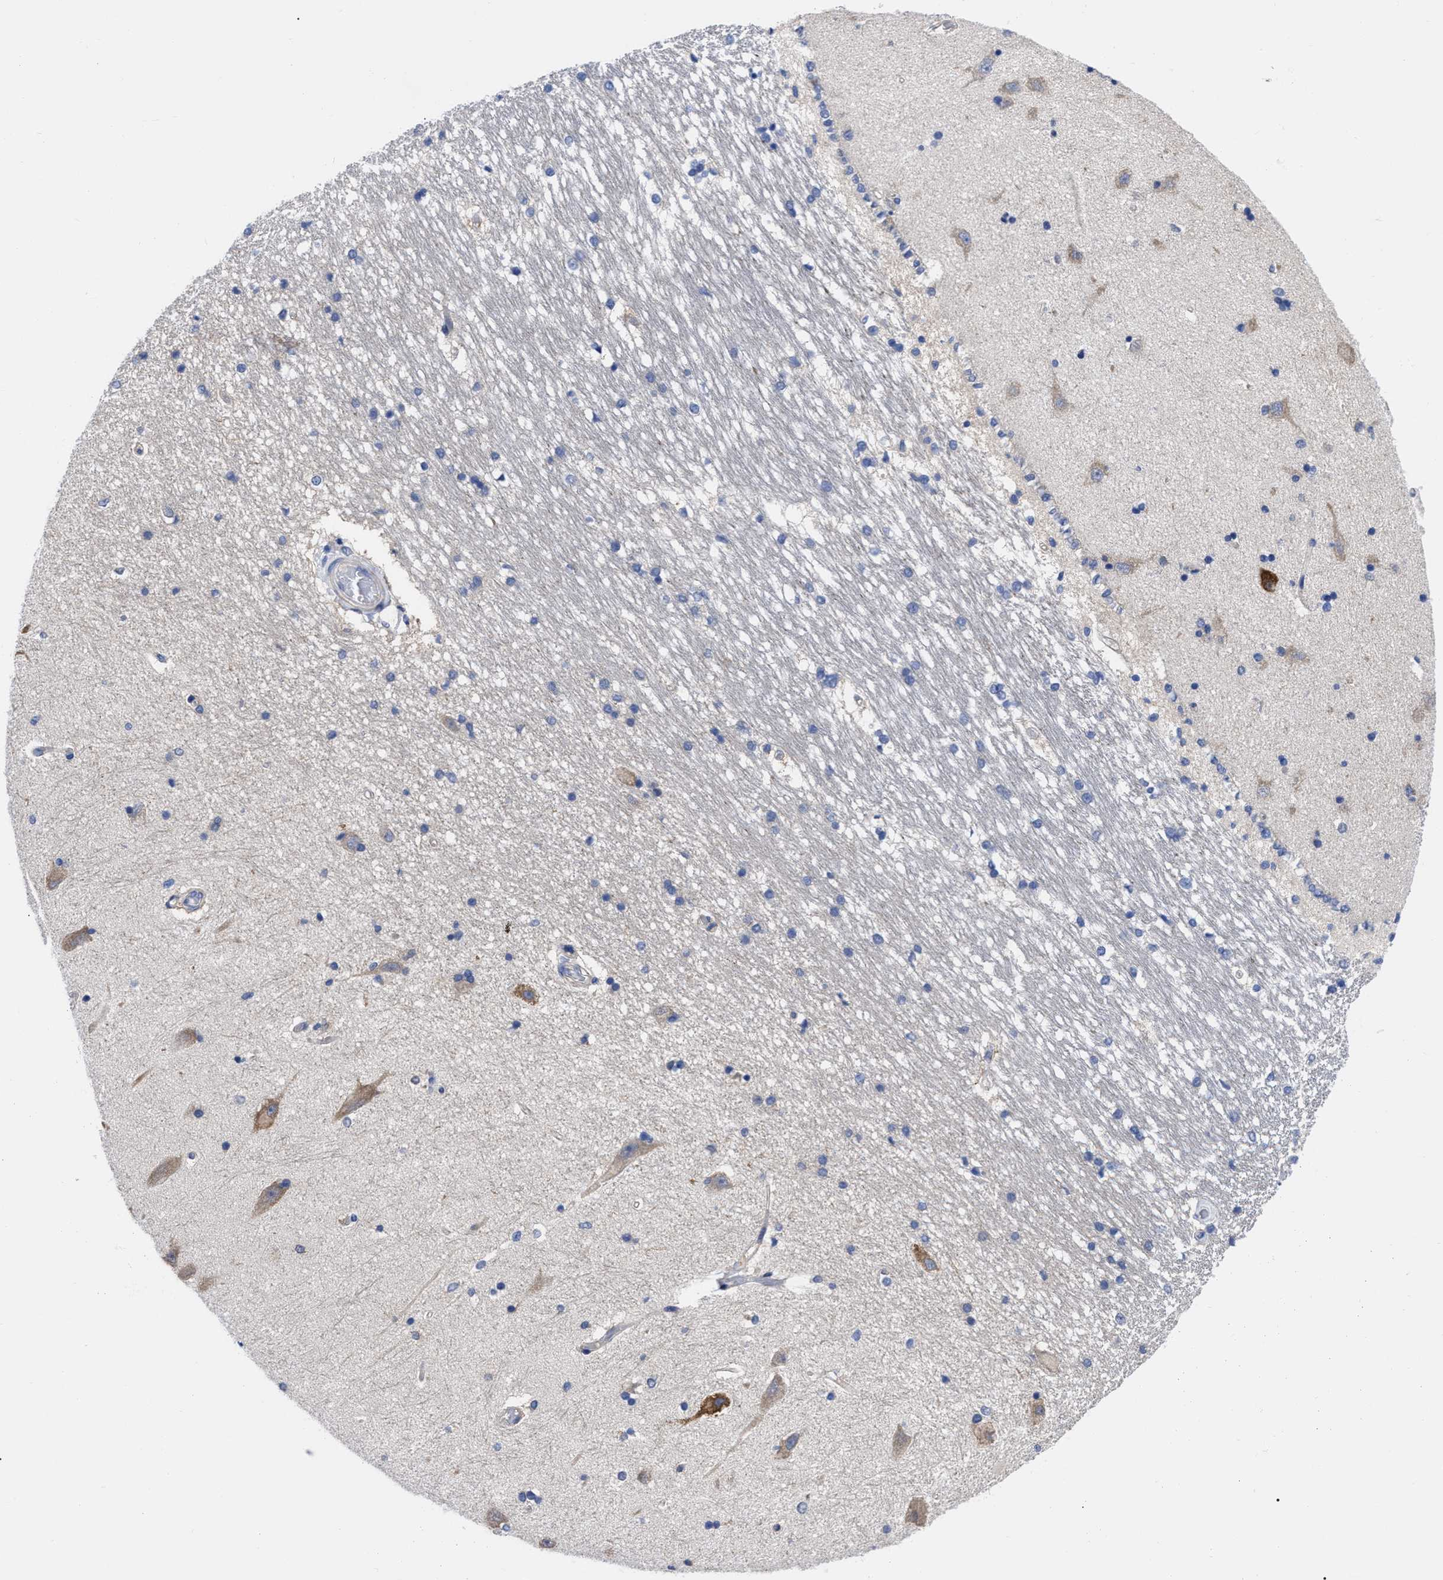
{"staining": {"intensity": "negative", "quantity": "none", "location": "none"}, "tissue": "hippocampus", "cell_type": "Glial cells", "image_type": "normal", "snomed": [{"axis": "morphology", "description": "Normal tissue, NOS"}, {"axis": "topography", "description": "Hippocampus"}], "caption": "Immunohistochemical staining of benign hippocampus shows no significant positivity in glial cells.", "gene": "RBKS", "patient": {"sex": "male", "age": 45}}